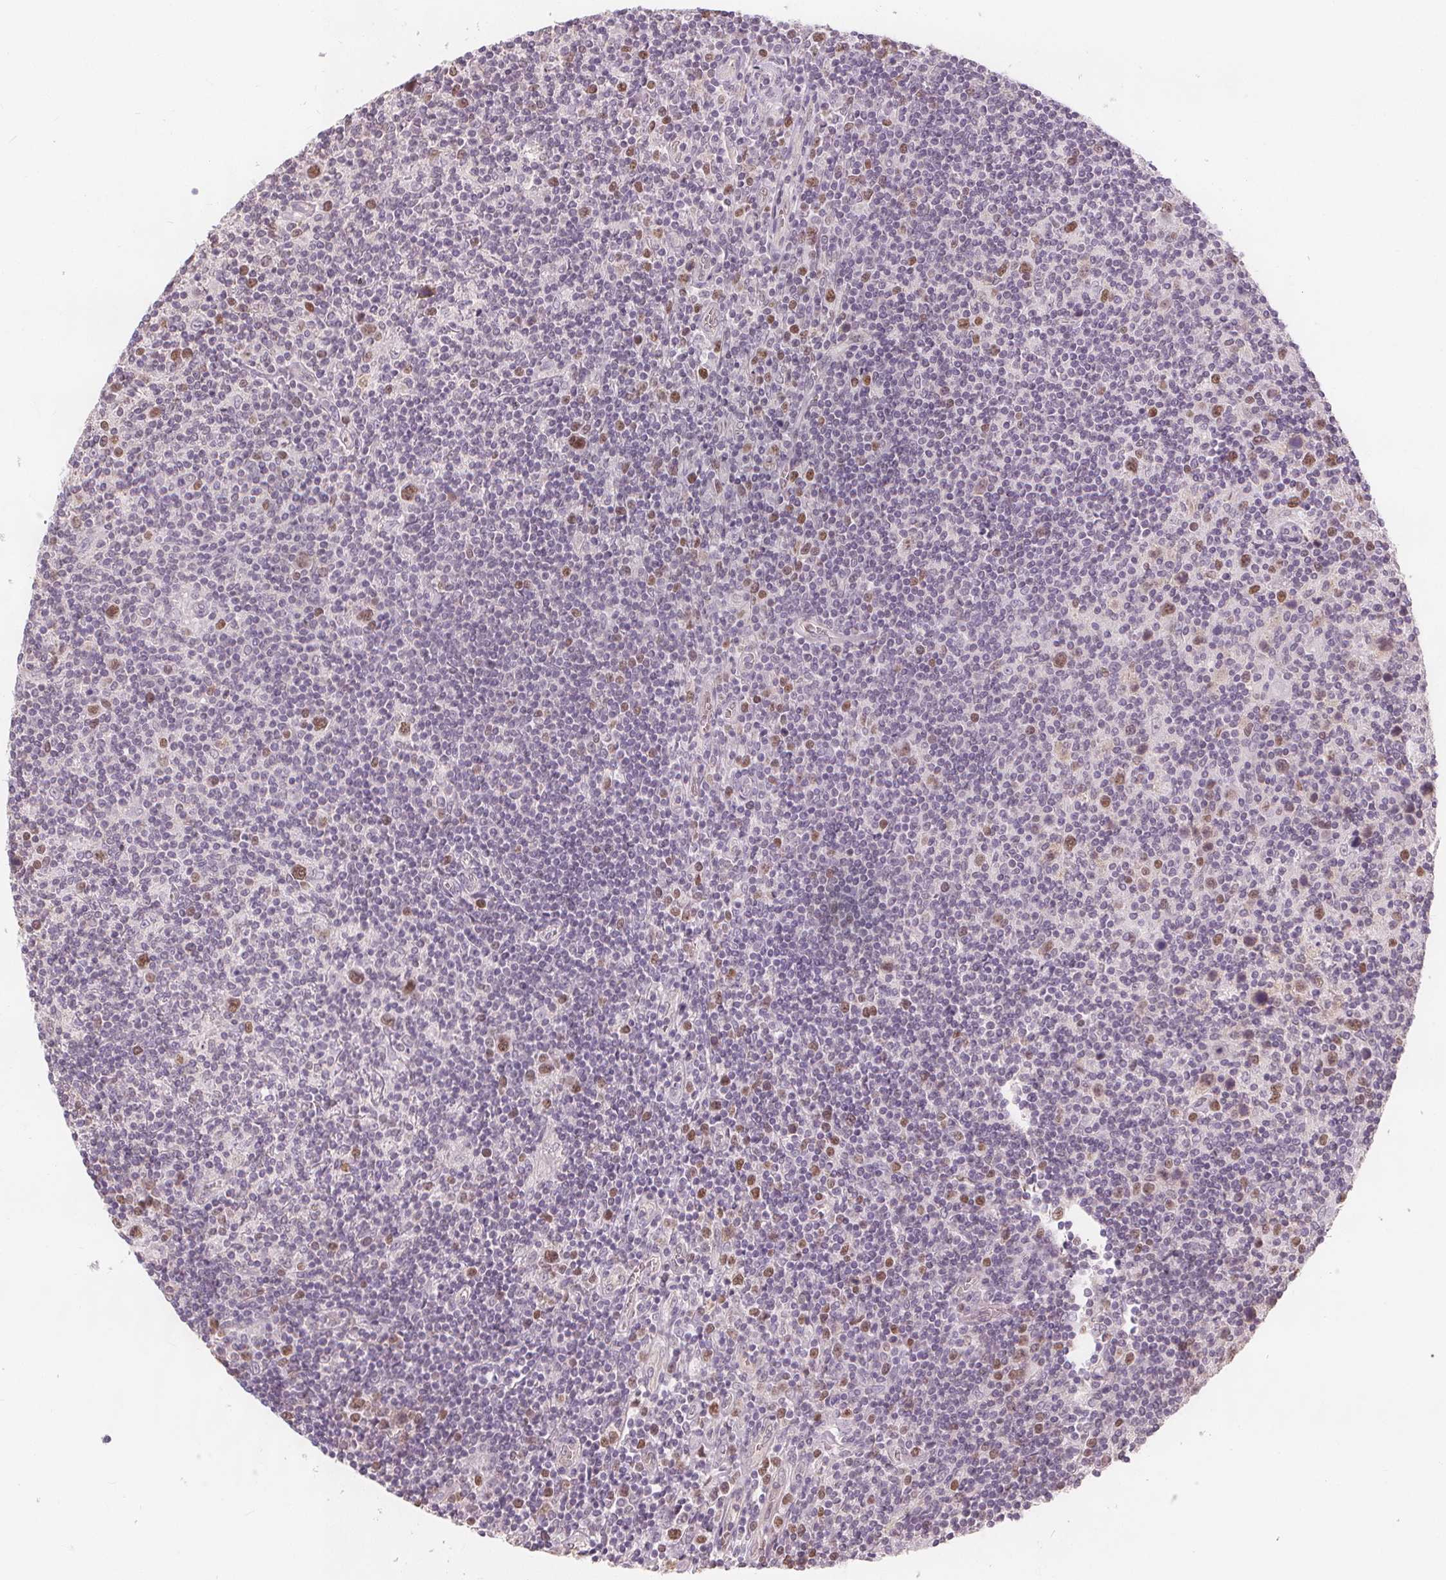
{"staining": {"intensity": "moderate", "quantity": "25%-75%", "location": "nuclear"}, "tissue": "lymphoma", "cell_type": "Tumor cells", "image_type": "cancer", "snomed": [{"axis": "morphology", "description": "Hodgkin's disease, NOS"}, {"axis": "topography", "description": "Lymph node"}], "caption": "Hodgkin's disease stained with immunohistochemistry demonstrates moderate nuclear expression in approximately 25%-75% of tumor cells. The staining was performed using DAB, with brown indicating positive protein expression. Nuclei are stained blue with hematoxylin.", "gene": "TIPIN", "patient": {"sex": "male", "age": 40}}